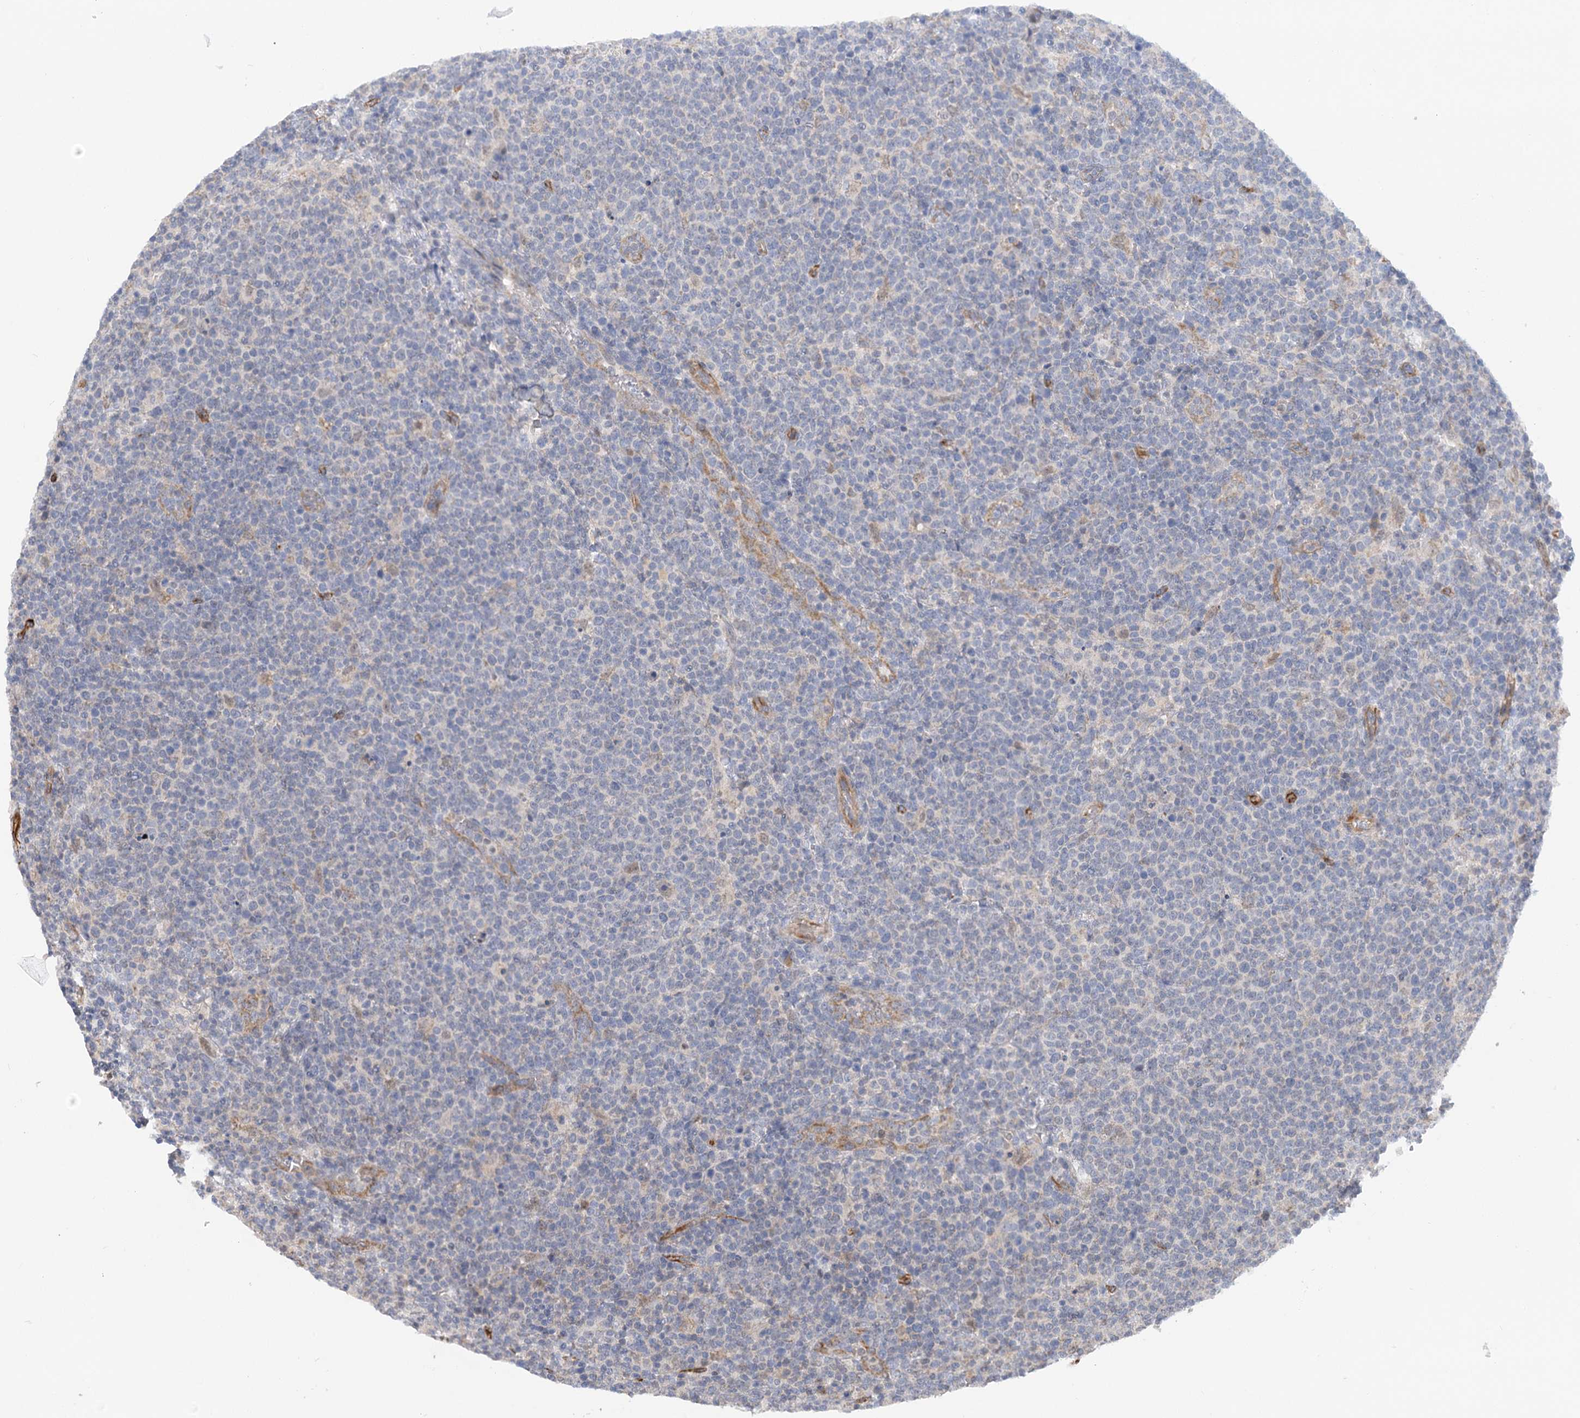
{"staining": {"intensity": "negative", "quantity": "none", "location": "none"}, "tissue": "lymphoma", "cell_type": "Tumor cells", "image_type": "cancer", "snomed": [{"axis": "morphology", "description": "Malignant lymphoma, non-Hodgkin's type, High grade"}, {"axis": "topography", "description": "Lymph node"}], "caption": "The immunohistochemistry (IHC) image has no significant expression in tumor cells of malignant lymphoma, non-Hodgkin's type (high-grade) tissue. (DAB IHC, high magnification).", "gene": "NELL2", "patient": {"sex": "male", "age": 61}}